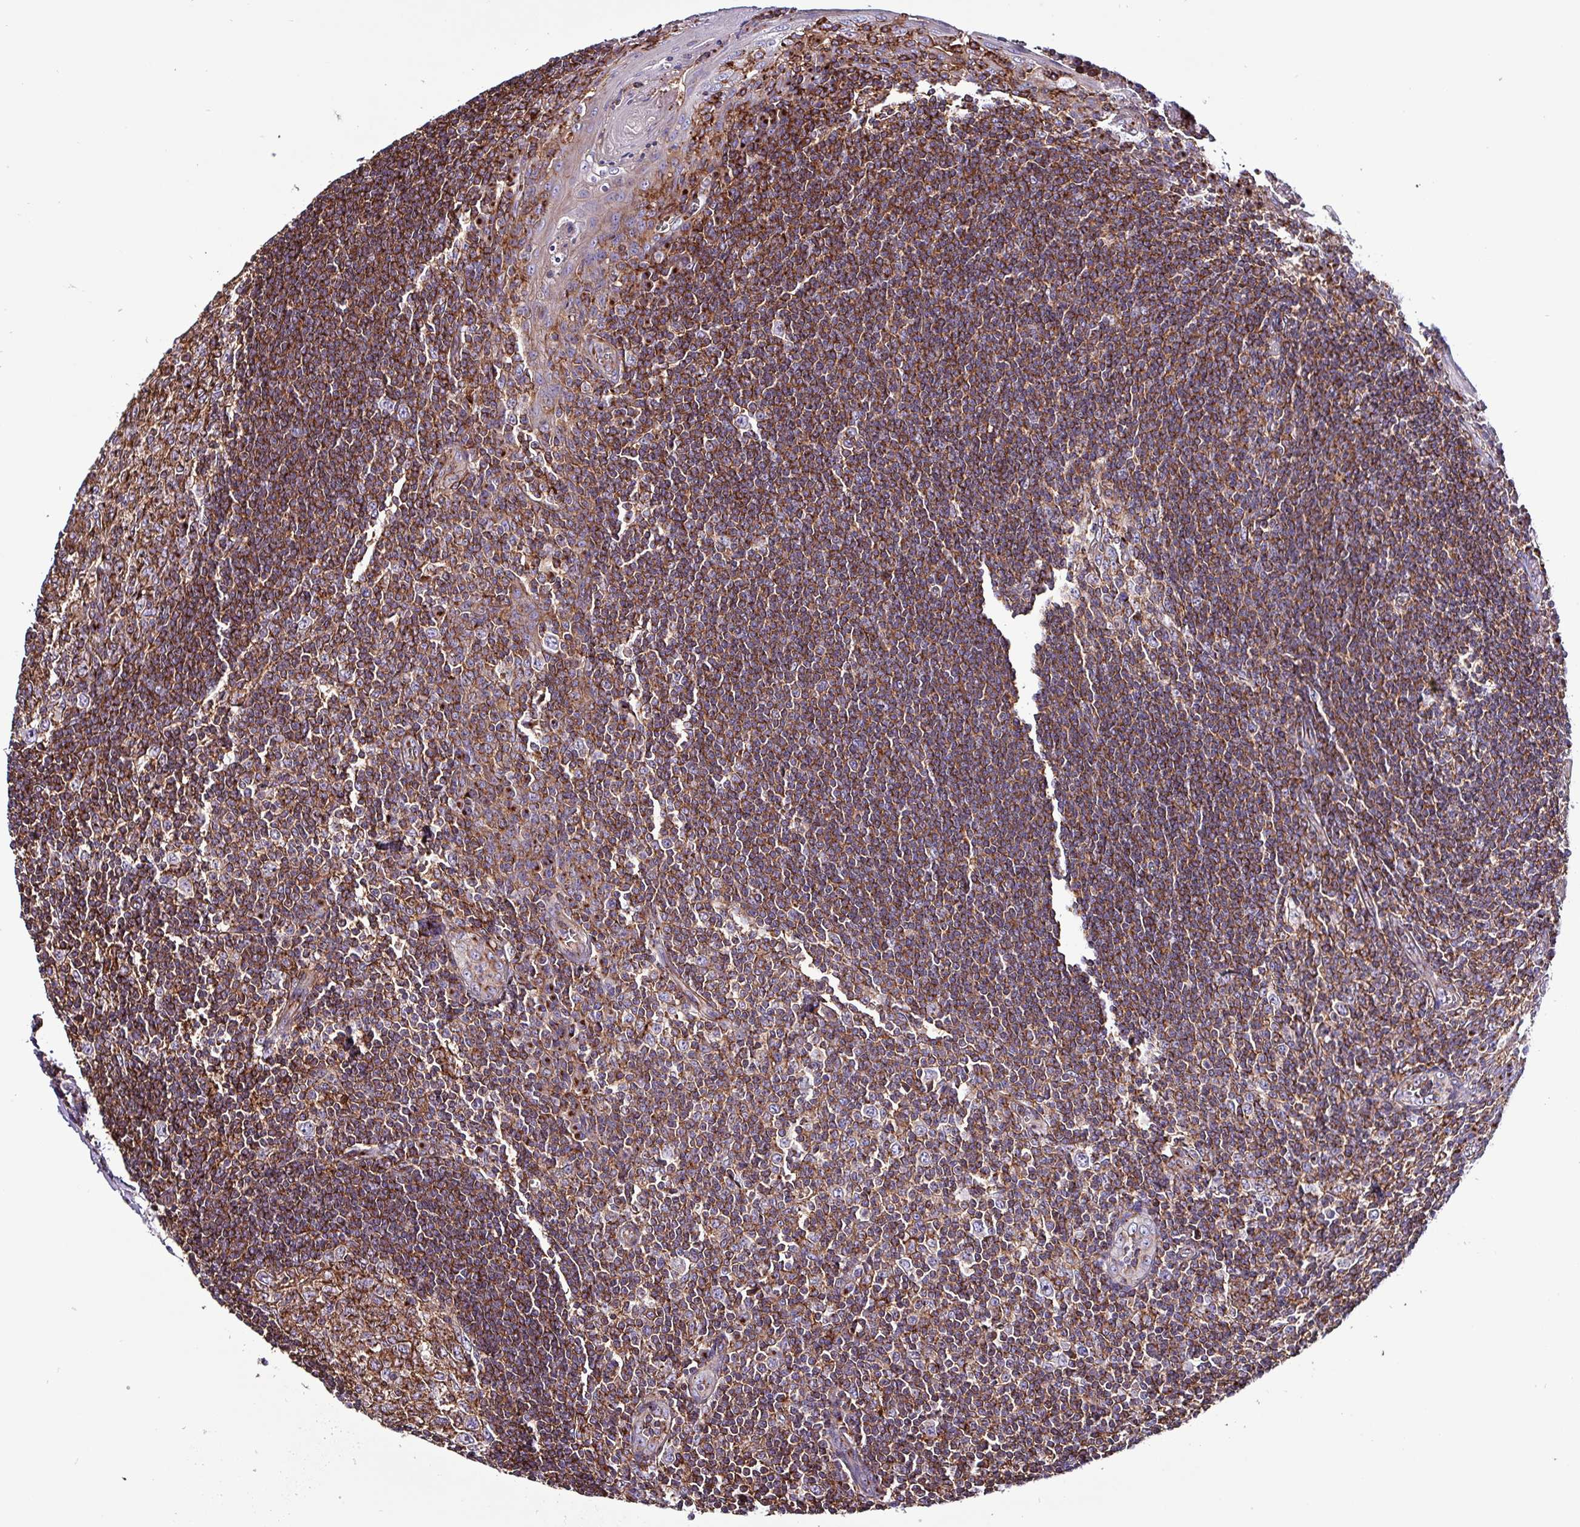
{"staining": {"intensity": "moderate", "quantity": ">75%", "location": "cytoplasmic/membranous"}, "tissue": "tonsil", "cell_type": "Germinal center cells", "image_type": "normal", "snomed": [{"axis": "morphology", "description": "Normal tissue, NOS"}, {"axis": "topography", "description": "Tonsil"}], "caption": "Brown immunohistochemical staining in benign tonsil exhibits moderate cytoplasmic/membranous staining in about >75% of germinal center cells. The protein is shown in brown color, while the nuclei are stained blue.", "gene": "VAMP4", "patient": {"sex": "male", "age": 27}}